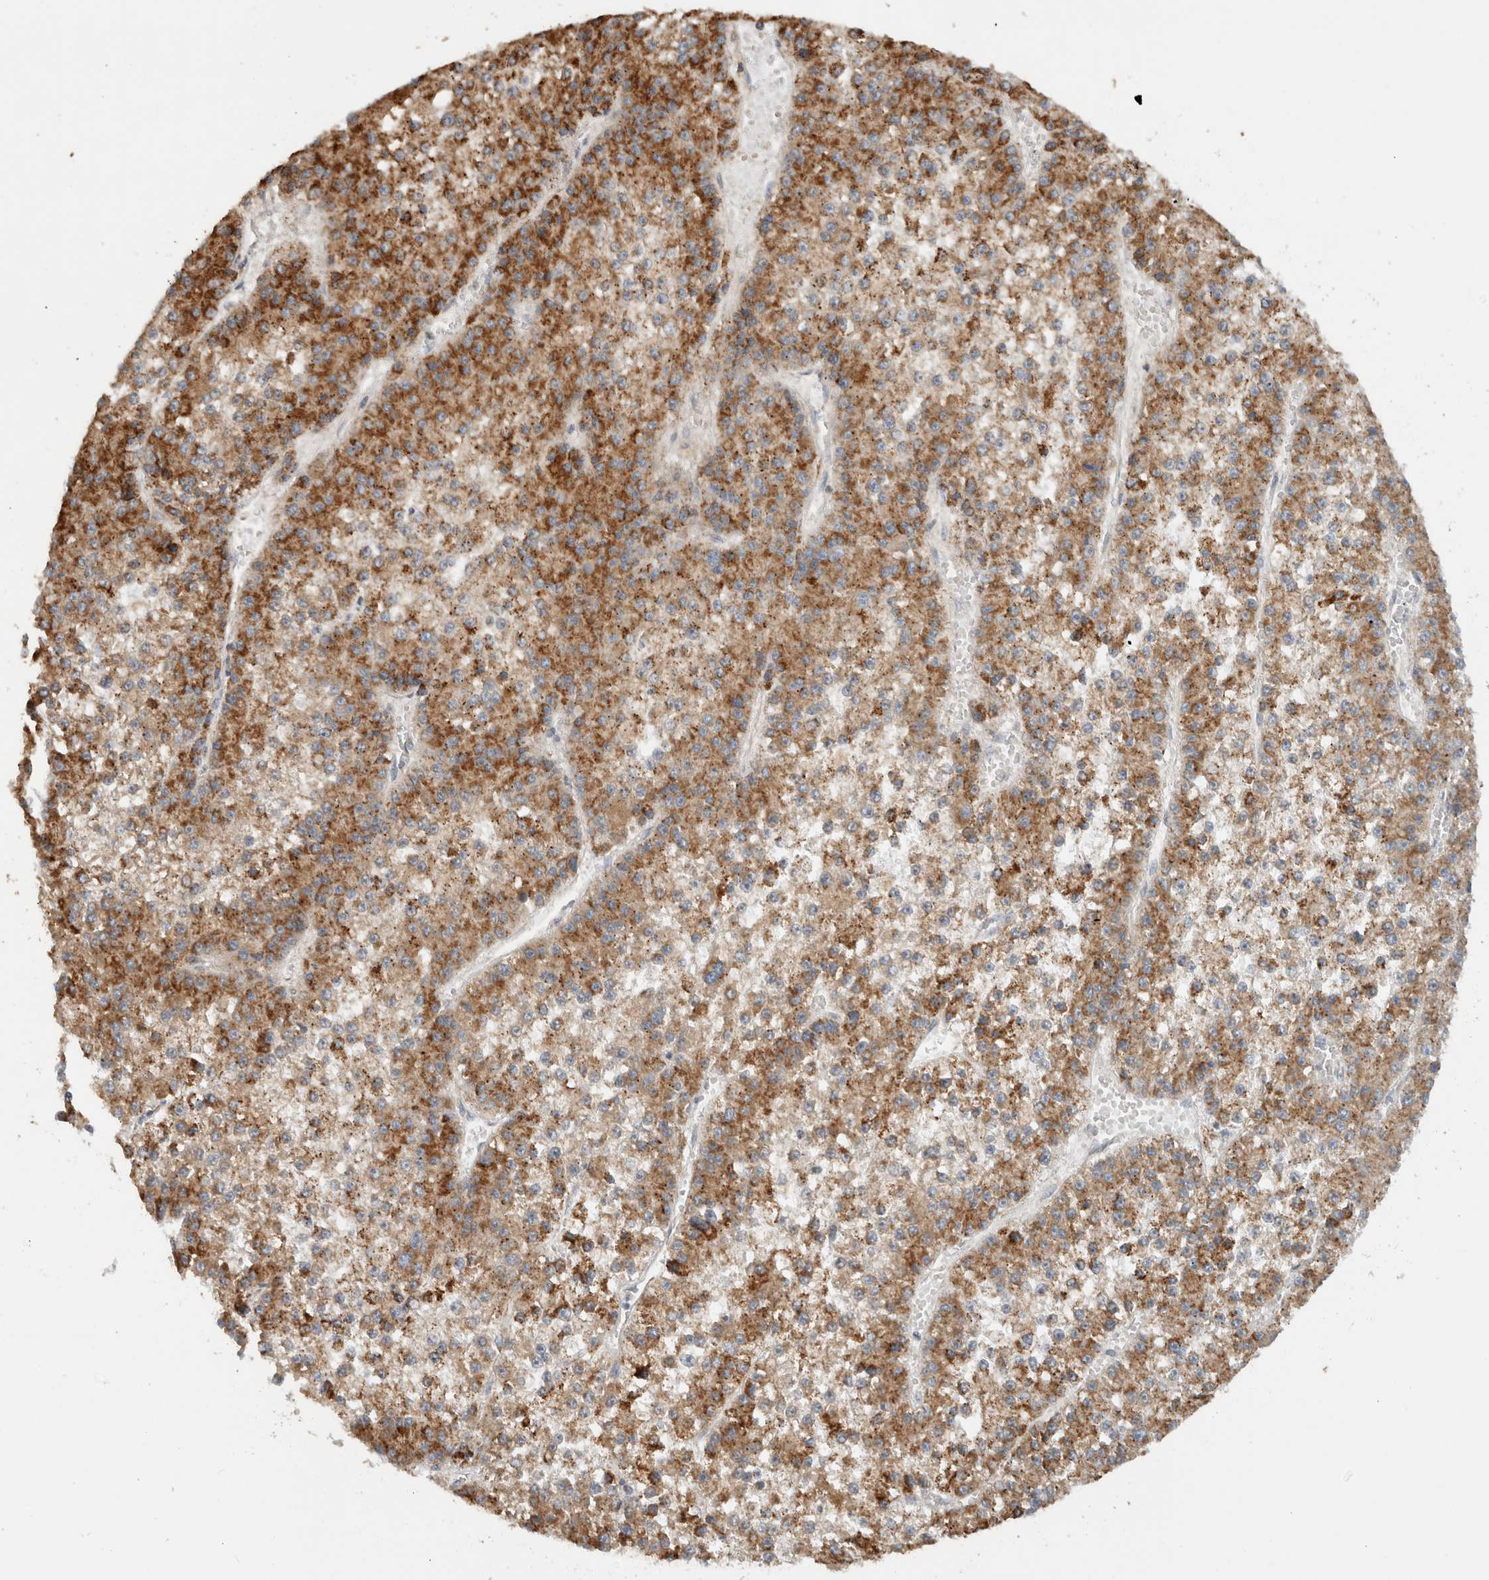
{"staining": {"intensity": "strong", "quantity": "25%-75%", "location": "cytoplasmic/membranous"}, "tissue": "liver cancer", "cell_type": "Tumor cells", "image_type": "cancer", "snomed": [{"axis": "morphology", "description": "Carcinoma, Hepatocellular, NOS"}, {"axis": "topography", "description": "Liver"}], "caption": "A high amount of strong cytoplasmic/membranous expression is present in approximately 25%-75% of tumor cells in liver cancer tissue.", "gene": "AMPD1", "patient": {"sex": "female", "age": 73}}